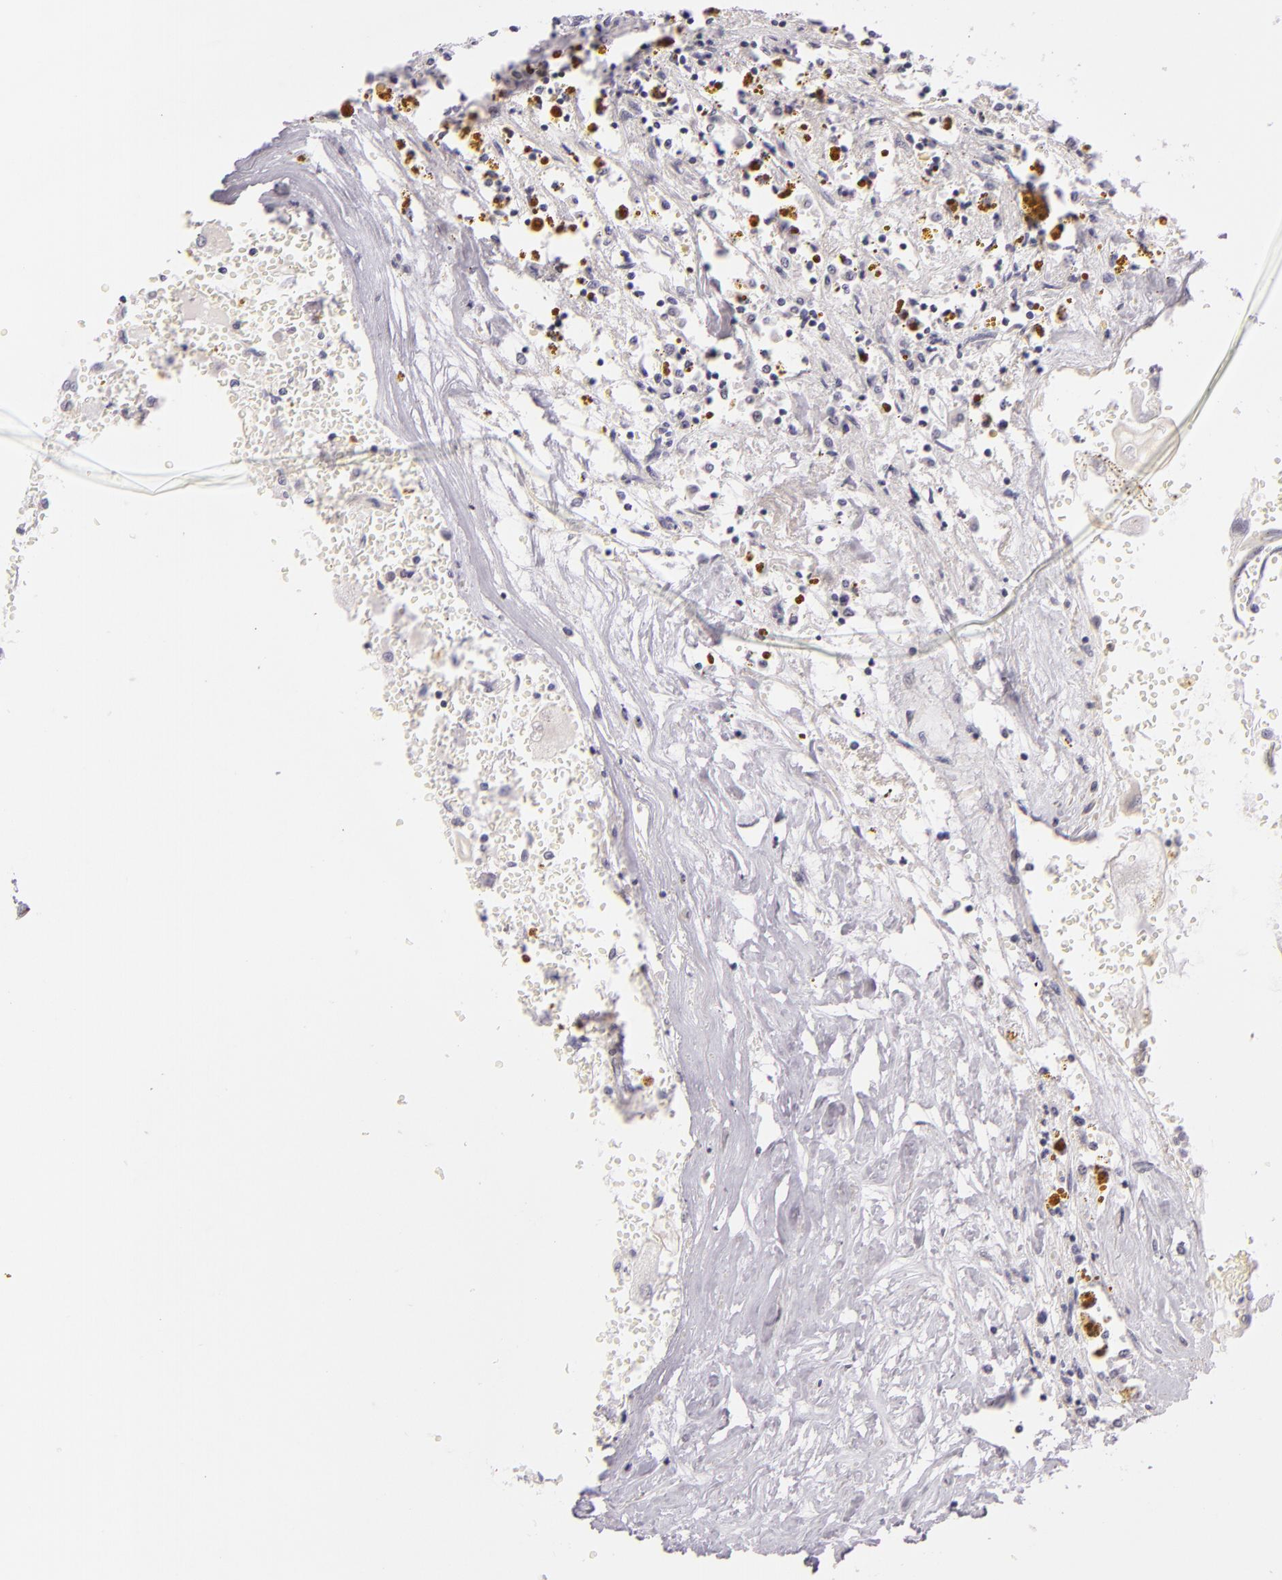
{"staining": {"intensity": "negative", "quantity": "none", "location": "none"}, "tissue": "renal cancer", "cell_type": "Tumor cells", "image_type": "cancer", "snomed": [{"axis": "morphology", "description": "Adenocarcinoma, NOS"}, {"axis": "topography", "description": "Kidney"}], "caption": "This is an immunohistochemistry (IHC) micrograph of human renal cancer (adenocarcinoma). There is no expression in tumor cells.", "gene": "FAM181A", "patient": {"sex": "male", "age": 78}}